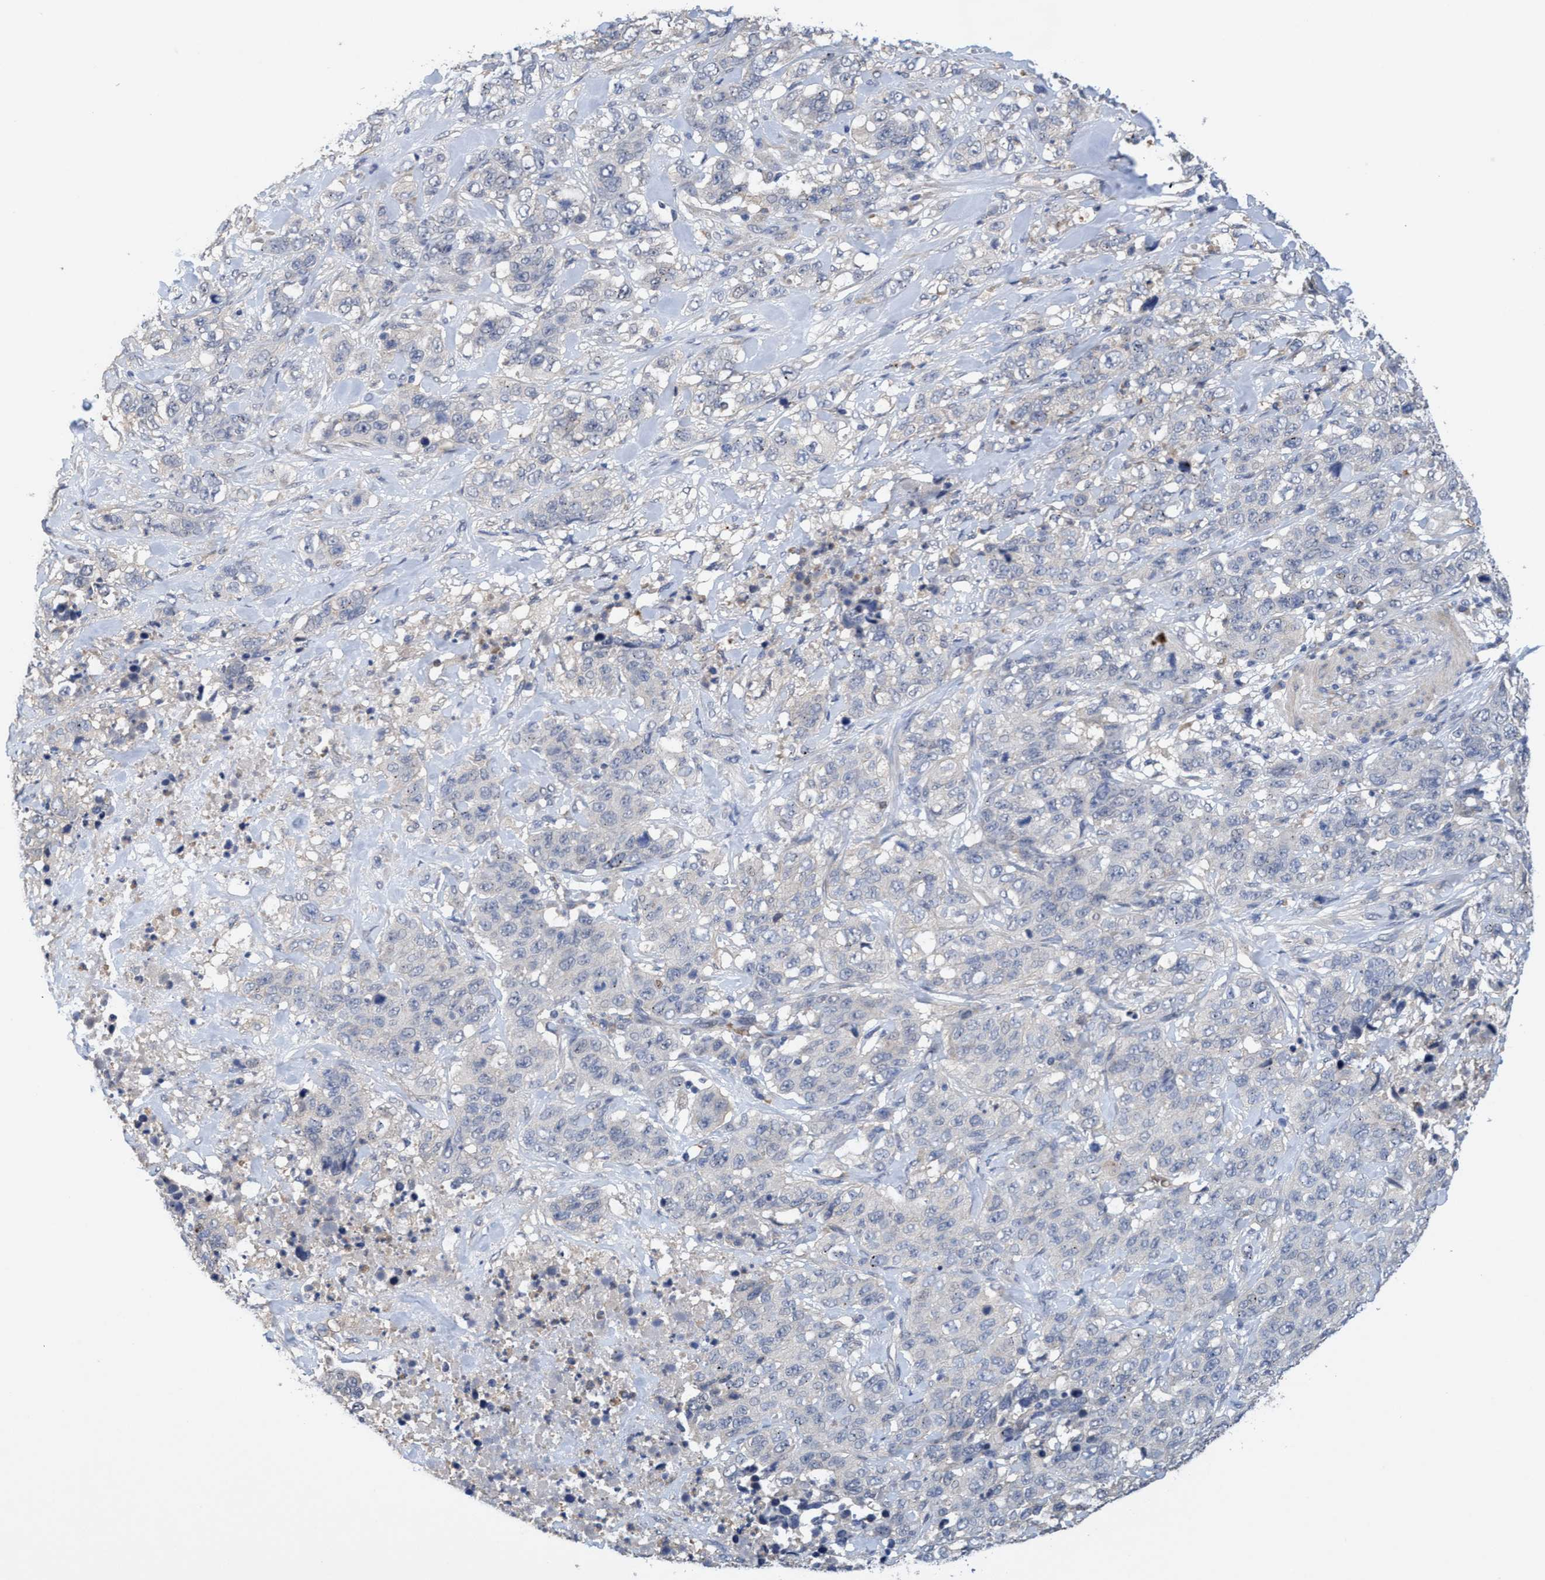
{"staining": {"intensity": "negative", "quantity": "none", "location": "none"}, "tissue": "stomach cancer", "cell_type": "Tumor cells", "image_type": "cancer", "snomed": [{"axis": "morphology", "description": "Adenocarcinoma, NOS"}, {"axis": "topography", "description": "Stomach"}], "caption": "Tumor cells show no significant protein positivity in adenocarcinoma (stomach).", "gene": "SEMA4D", "patient": {"sex": "male", "age": 48}}